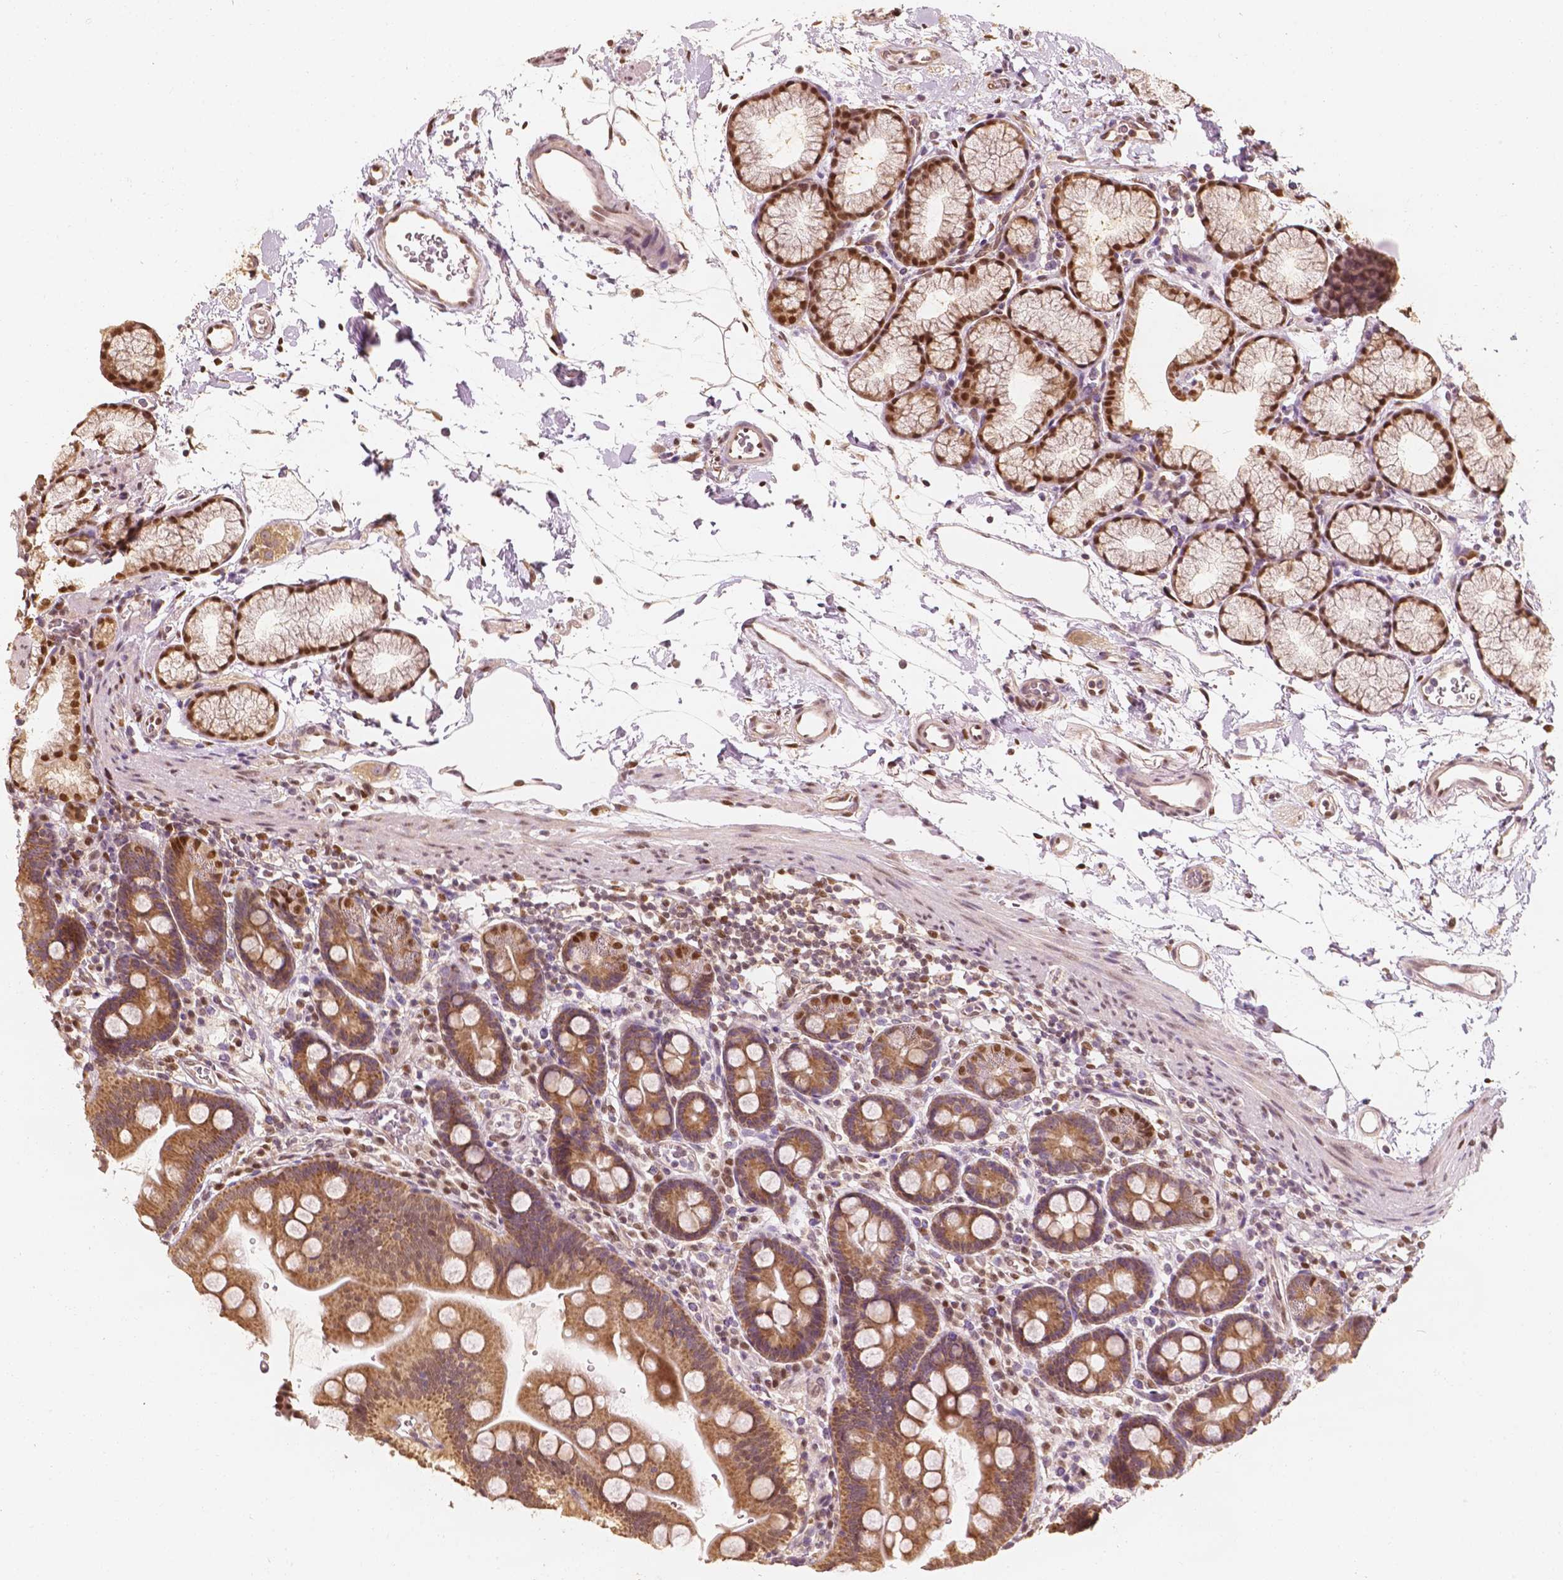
{"staining": {"intensity": "moderate", "quantity": ">75%", "location": "cytoplasmic/membranous,nuclear"}, "tissue": "duodenum", "cell_type": "Glandular cells", "image_type": "normal", "snomed": [{"axis": "morphology", "description": "Normal tissue, NOS"}, {"axis": "topography", "description": "Duodenum"}], "caption": "About >75% of glandular cells in benign human duodenum show moderate cytoplasmic/membranous,nuclear protein positivity as visualized by brown immunohistochemical staining.", "gene": "TBC1D17", "patient": {"sex": "male", "age": 59}}